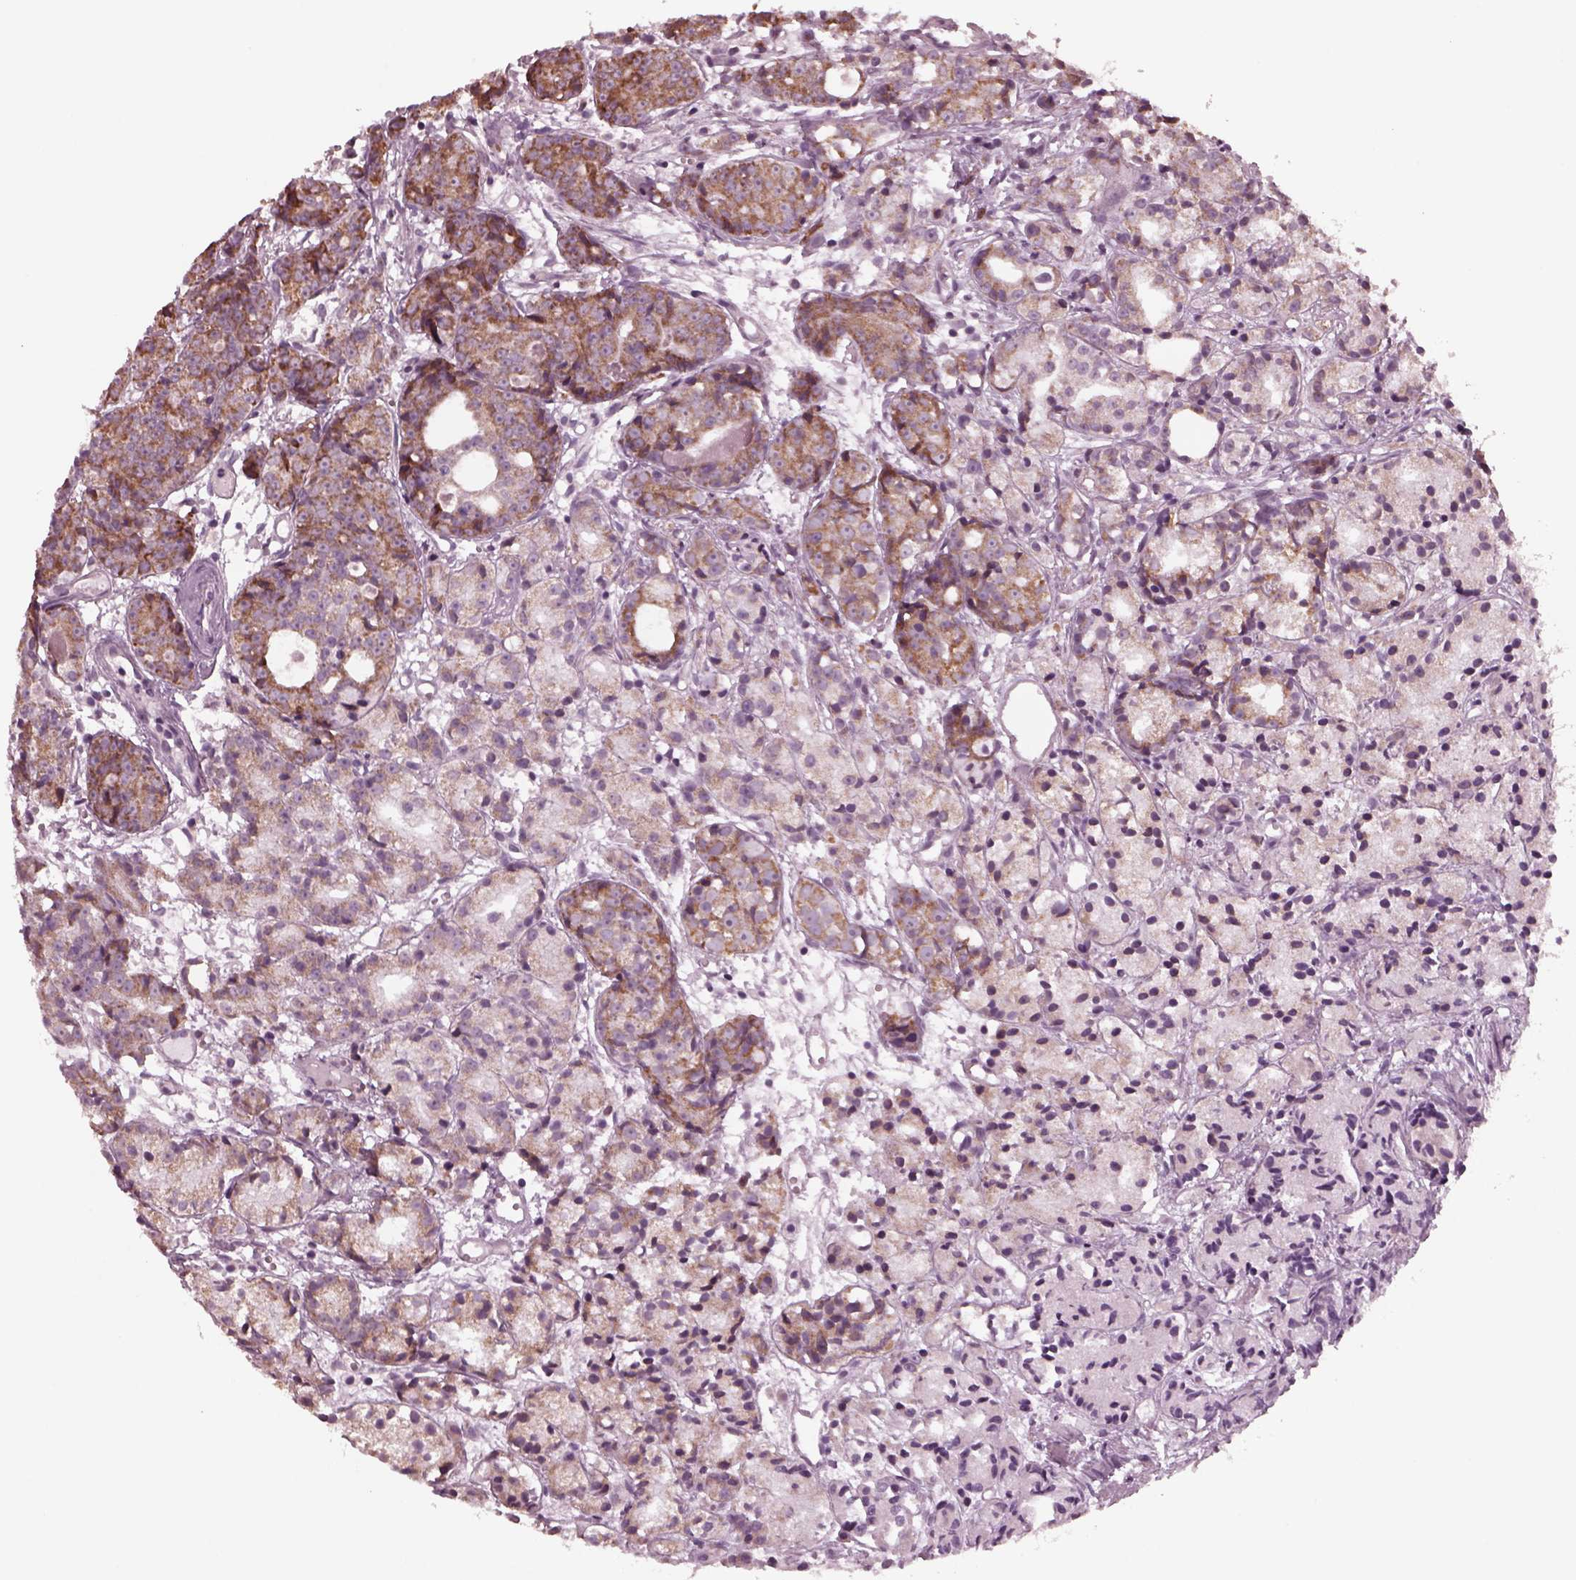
{"staining": {"intensity": "moderate", "quantity": "<25%", "location": "cytoplasmic/membranous"}, "tissue": "prostate cancer", "cell_type": "Tumor cells", "image_type": "cancer", "snomed": [{"axis": "morphology", "description": "Adenocarcinoma, Medium grade"}, {"axis": "topography", "description": "Prostate"}], "caption": "A photomicrograph showing moderate cytoplasmic/membranous staining in about <25% of tumor cells in adenocarcinoma (medium-grade) (prostate), as visualized by brown immunohistochemical staining.", "gene": "CELSR3", "patient": {"sex": "male", "age": 74}}